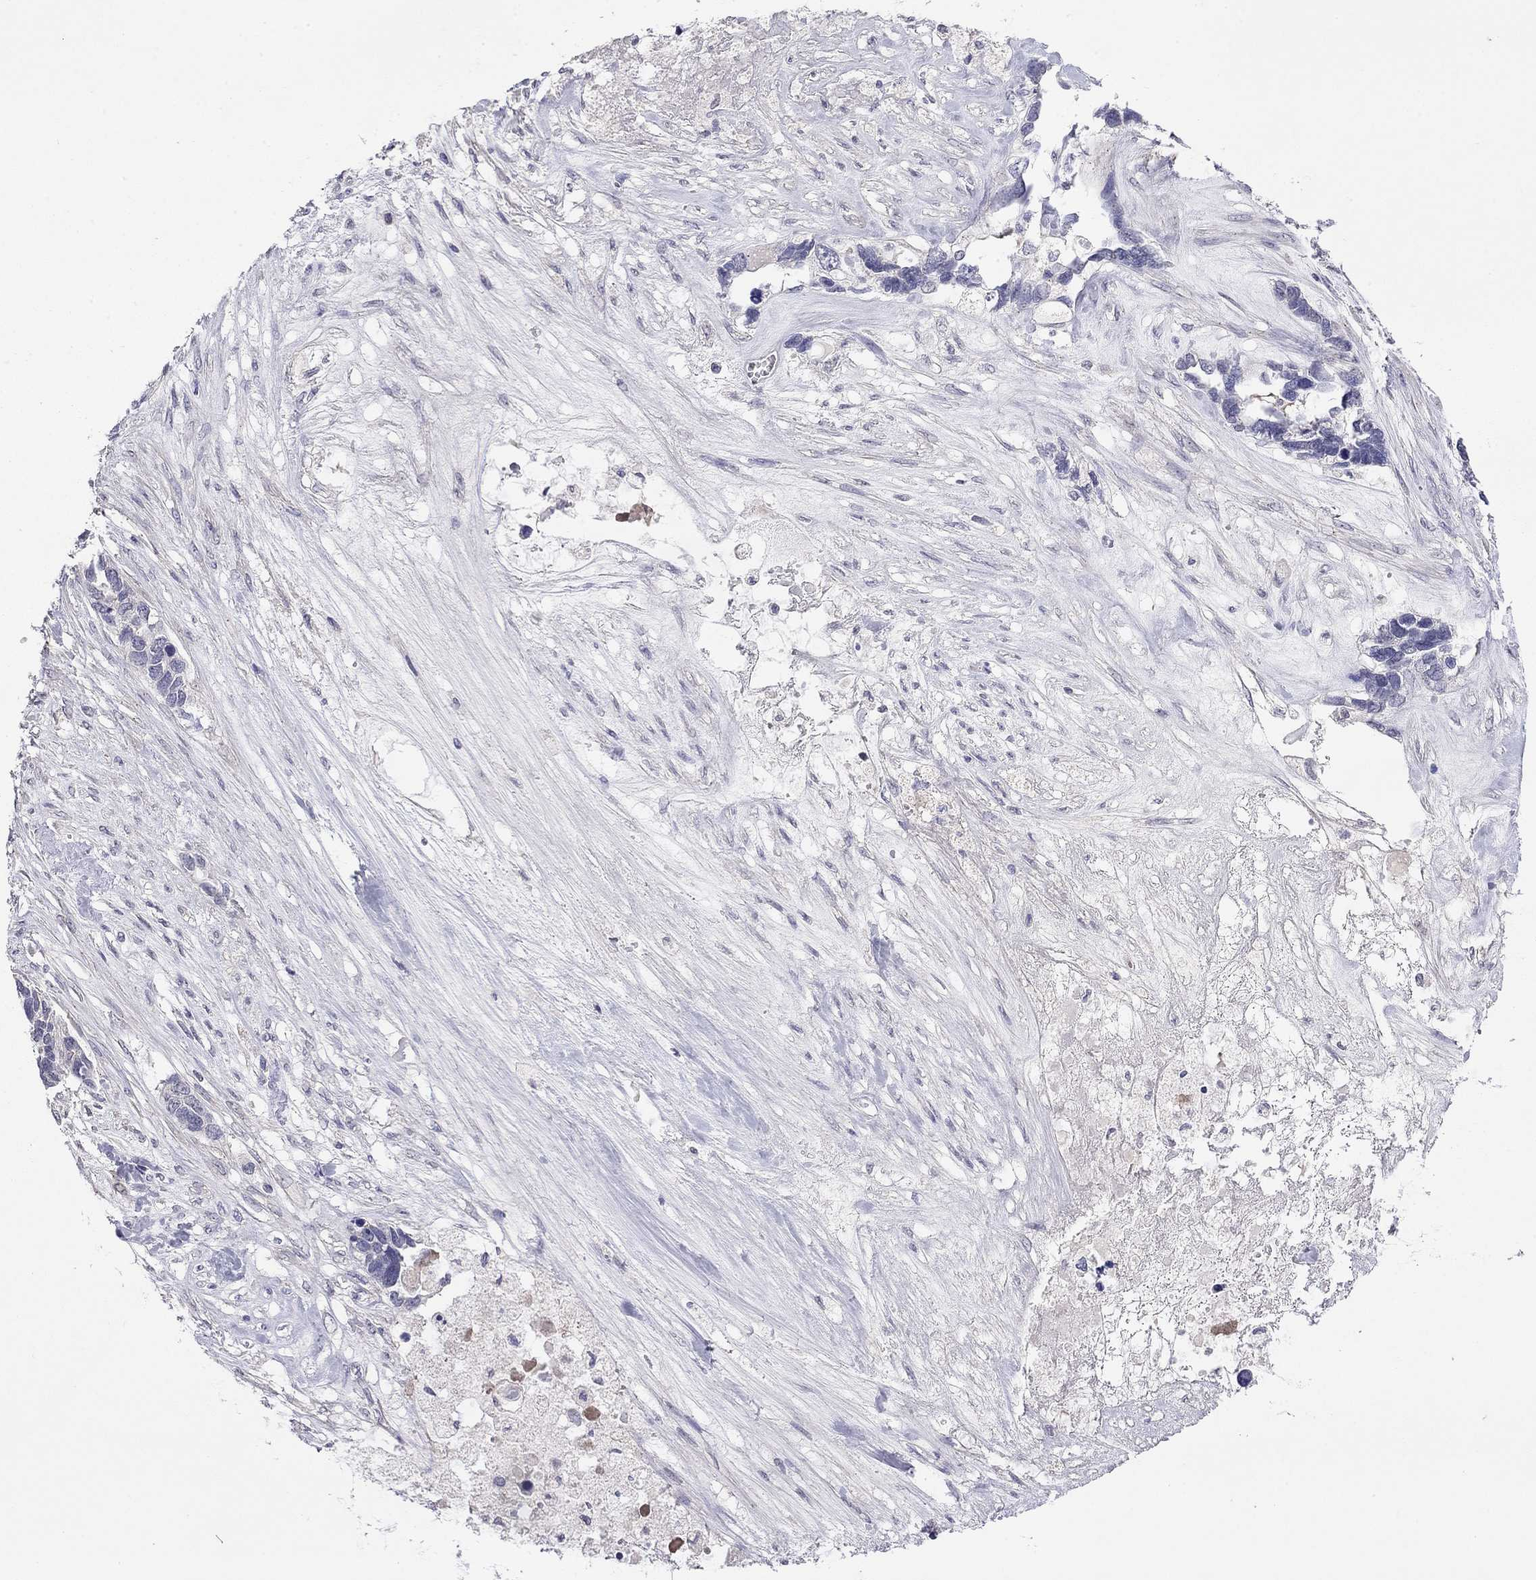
{"staining": {"intensity": "negative", "quantity": "none", "location": "none"}, "tissue": "ovarian cancer", "cell_type": "Tumor cells", "image_type": "cancer", "snomed": [{"axis": "morphology", "description": "Cystadenocarcinoma, serous, NOS"}, {"axis": "topography", "description": "Ovary"}], "caption": "This is an immunohistochemistry (IHC) histopathology image of ovarian cancer. There is no staining in tumor cells.", "gene": "WNK3", "patient": {"sex": "female", "age": 54}}